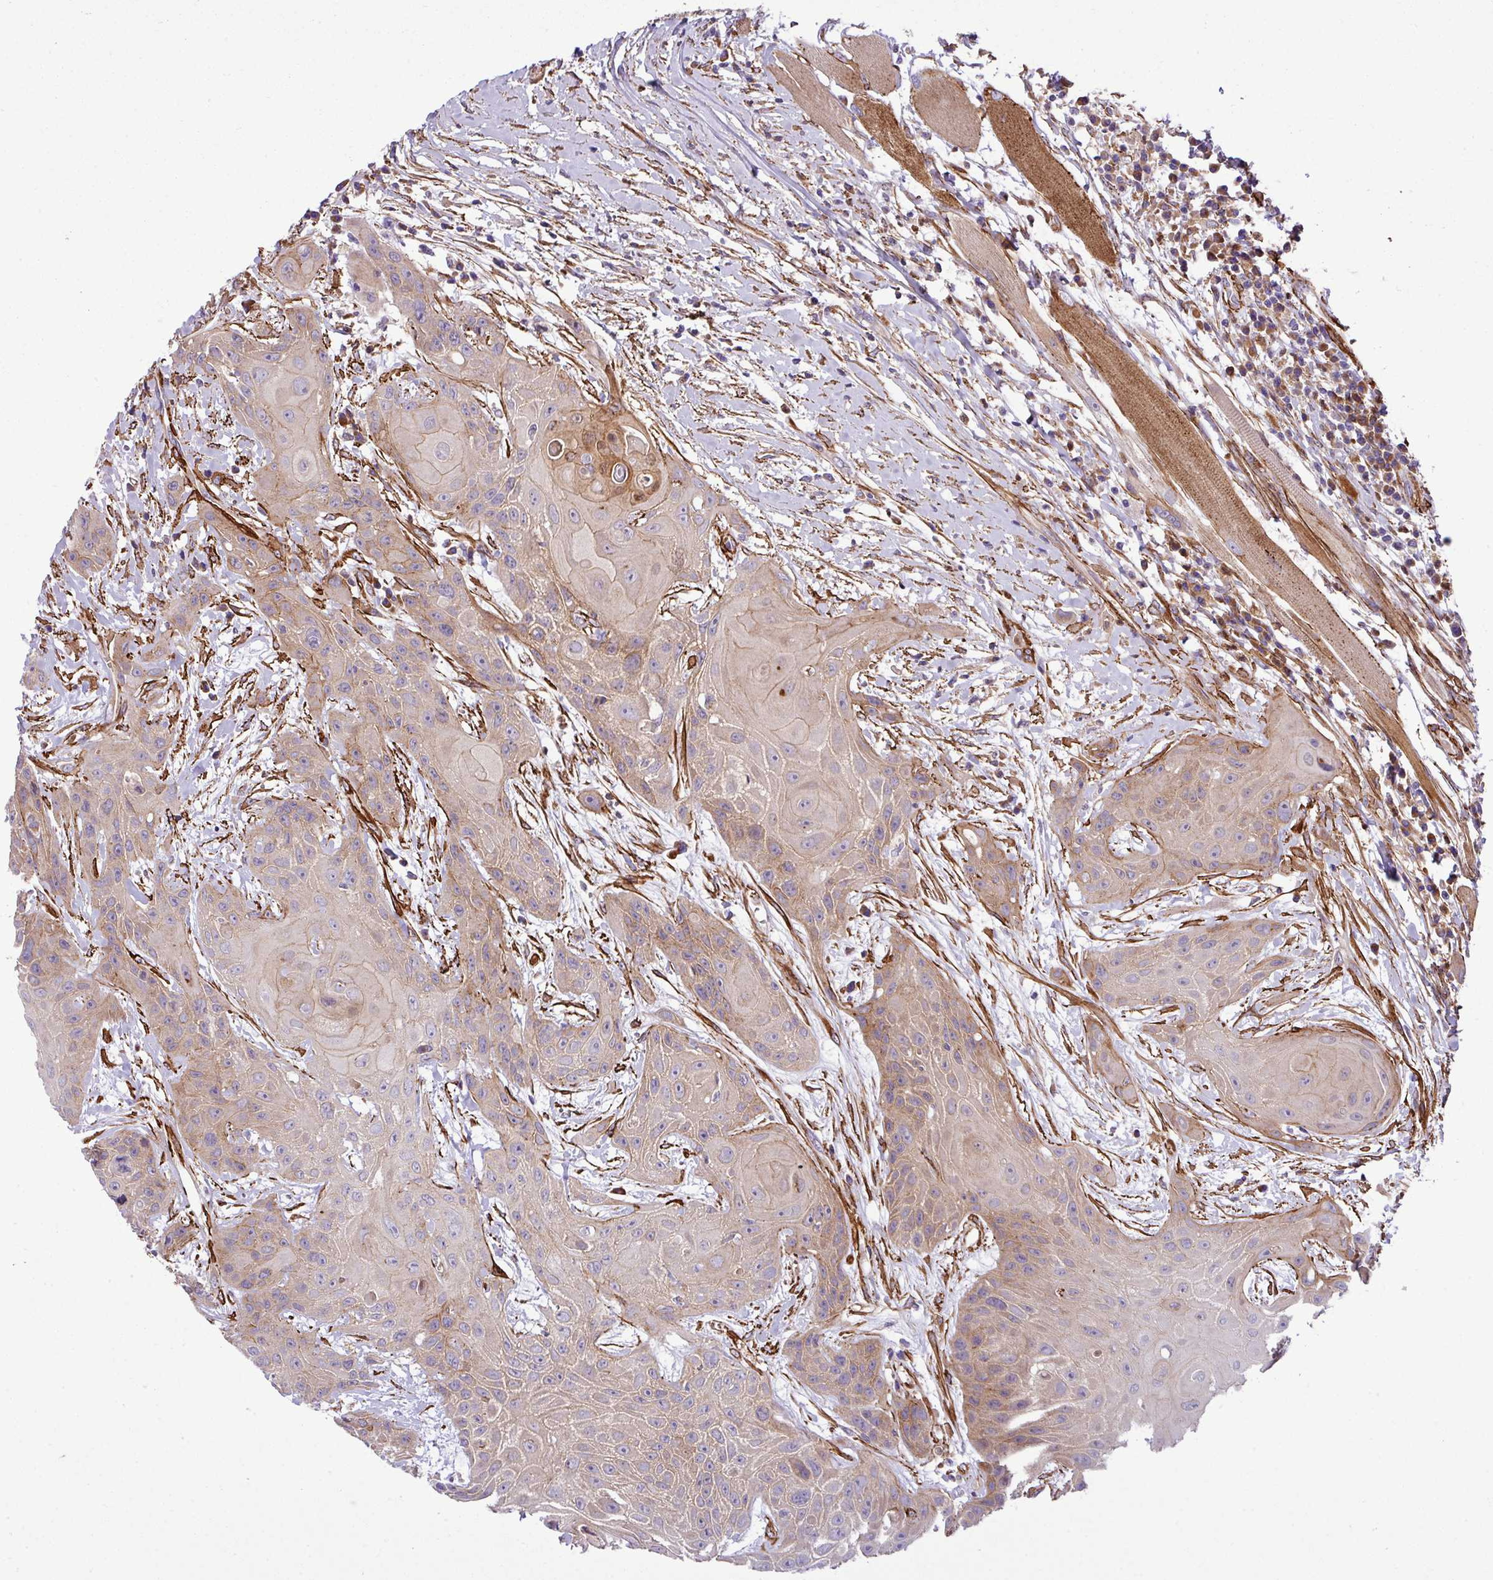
{"staining": {"intensity": "moderate", "quantity": "25%-75%", "location": "cytoplasmic/membranous"}, "tissue": "head and neck cancer", "cell_type": "Tumor cells", "image_type": "cancer", "snomed": [{"axis": "morphology", "description": "Squamous cell carcinoma, NOS"}, {"axis": "topography", "description": "Head-Neck"}], "caption": "The image displays a brown stain indicating the presence of a protein in the cytoplasmic/membranous of tumor cells in head and neck cancer (squamous cell carcinoma). The staining was performed using DAB (3,3'-diaminobenzidine), with brown indicating positive protein expression. Nuclei are stained blue with hematoxylin.", "gene": "FAM47E", "patient": {"sex": "female", "age": 73}}